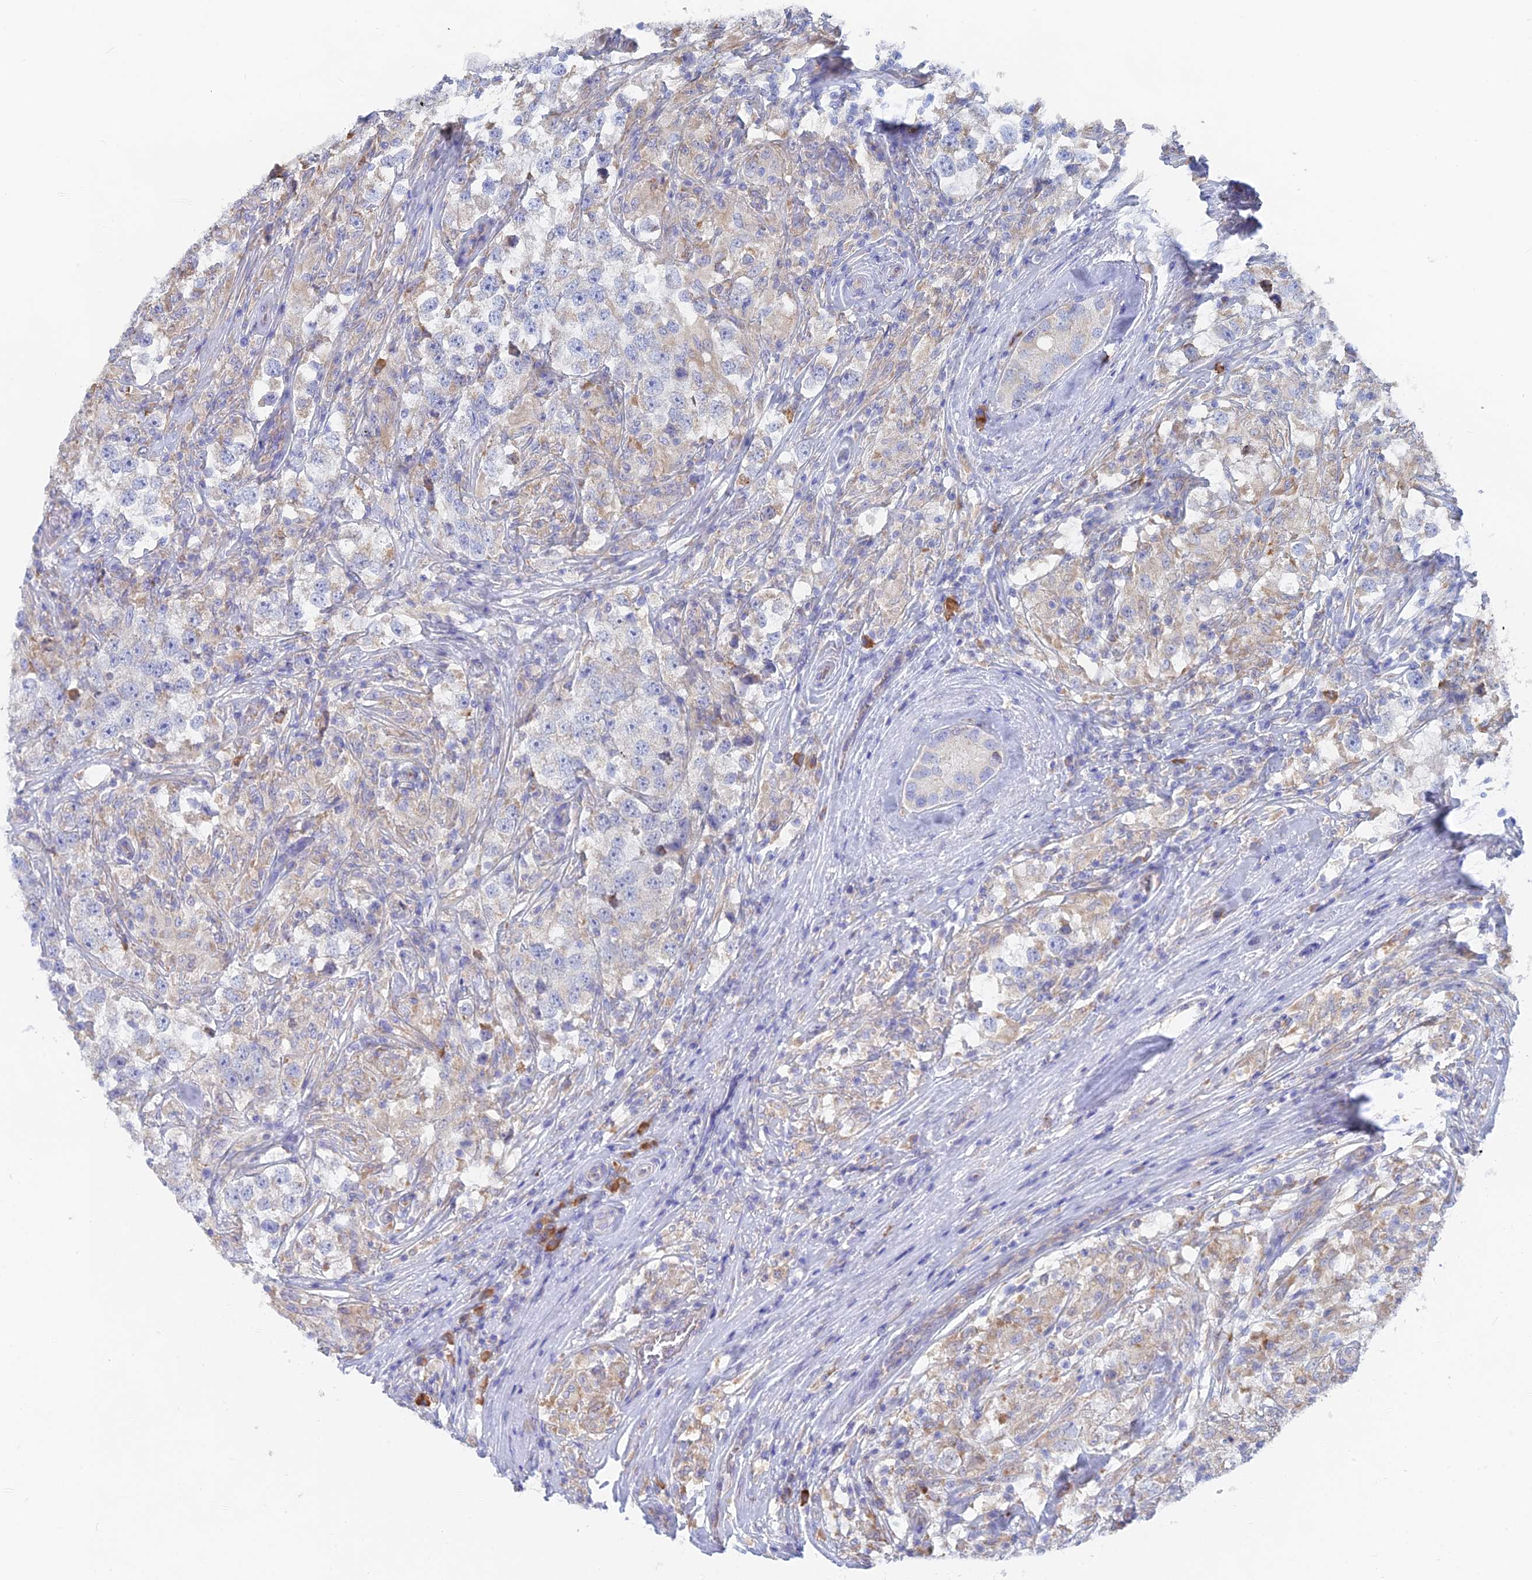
{"staining": {"intensity": "weak", "quantity": "<25%", "location": "cytoplasmic/membranous"}, "tissue": "testis cancer", "cell_type": "Tumor cells", "image_type": "cancer", "snomed": [{"axis": "morphology", "description": "Seminoma, NOS"}, {"axis": "topography", "description": "Testis"}], "caption": "The immunohistochemistry micrograph has no significant positivity in tumor cells of seminoma (testis) tissue. (Stains: DAB IHC with hematoxylin counter stain, Microscopy: brightfield microscopy at high magnification).", "gene": "WDR35", "patient": {"sex": "male", "age": 46}}